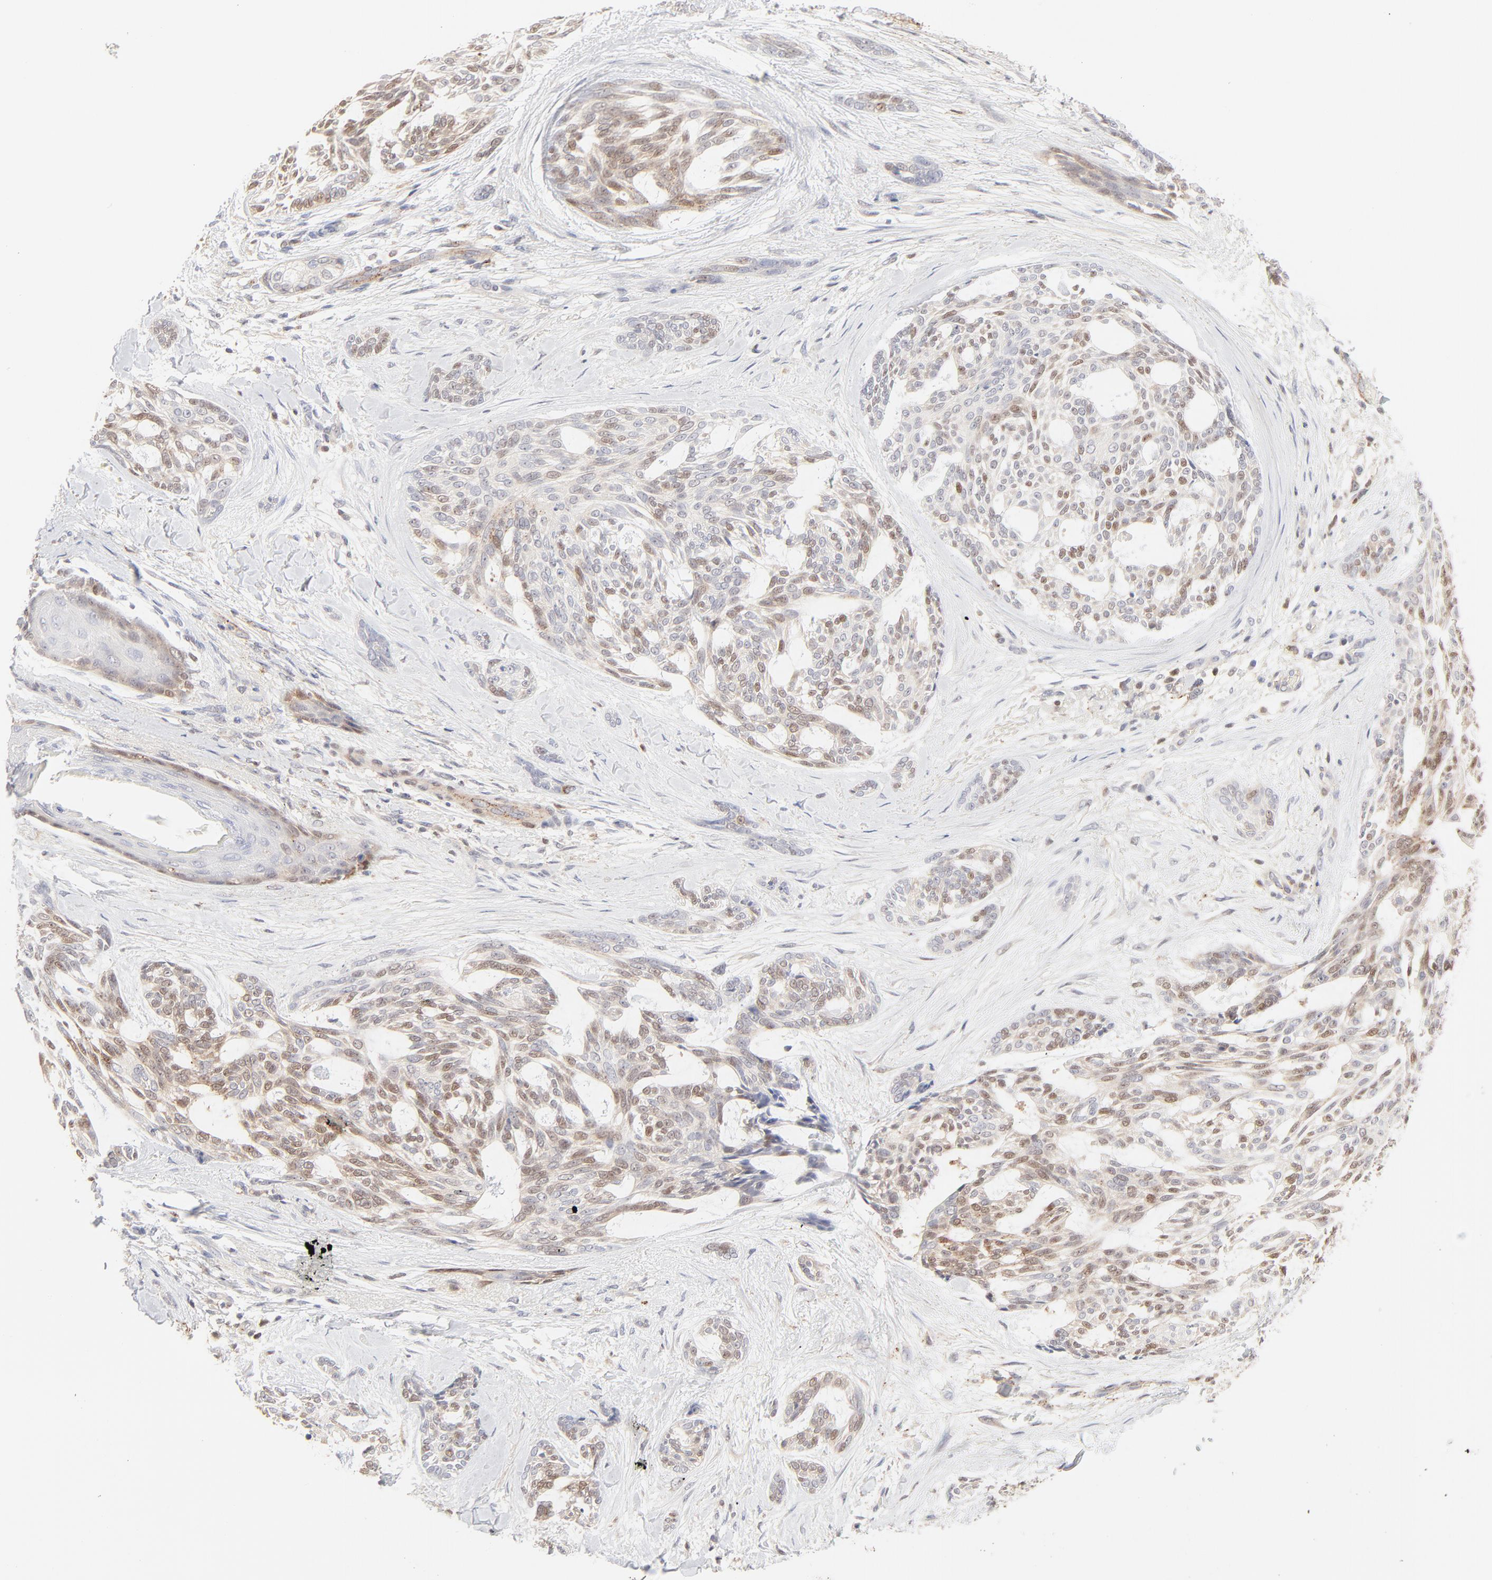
{"staining": {"intensity": "weak", "quantity": "<25%", "location": "nuclear"}, "tissue": "skin cancer", "cell_type": "Tumor cells", "image_type": "cancer", "snomed": [{"axis": "morphology", "description": "Normal tissue, NOS"}, {"axis": "morphology", "description": "Basal cell carcinoma"}, {"axis": "topography", "description": "Skin"}], "caption": "The immunohistochemistry image has no significant staining in tumor cells of skin basal cell carcinoma tissue.", "gene": "CDK6", "patient": {"sex": "female", "age": 71}}